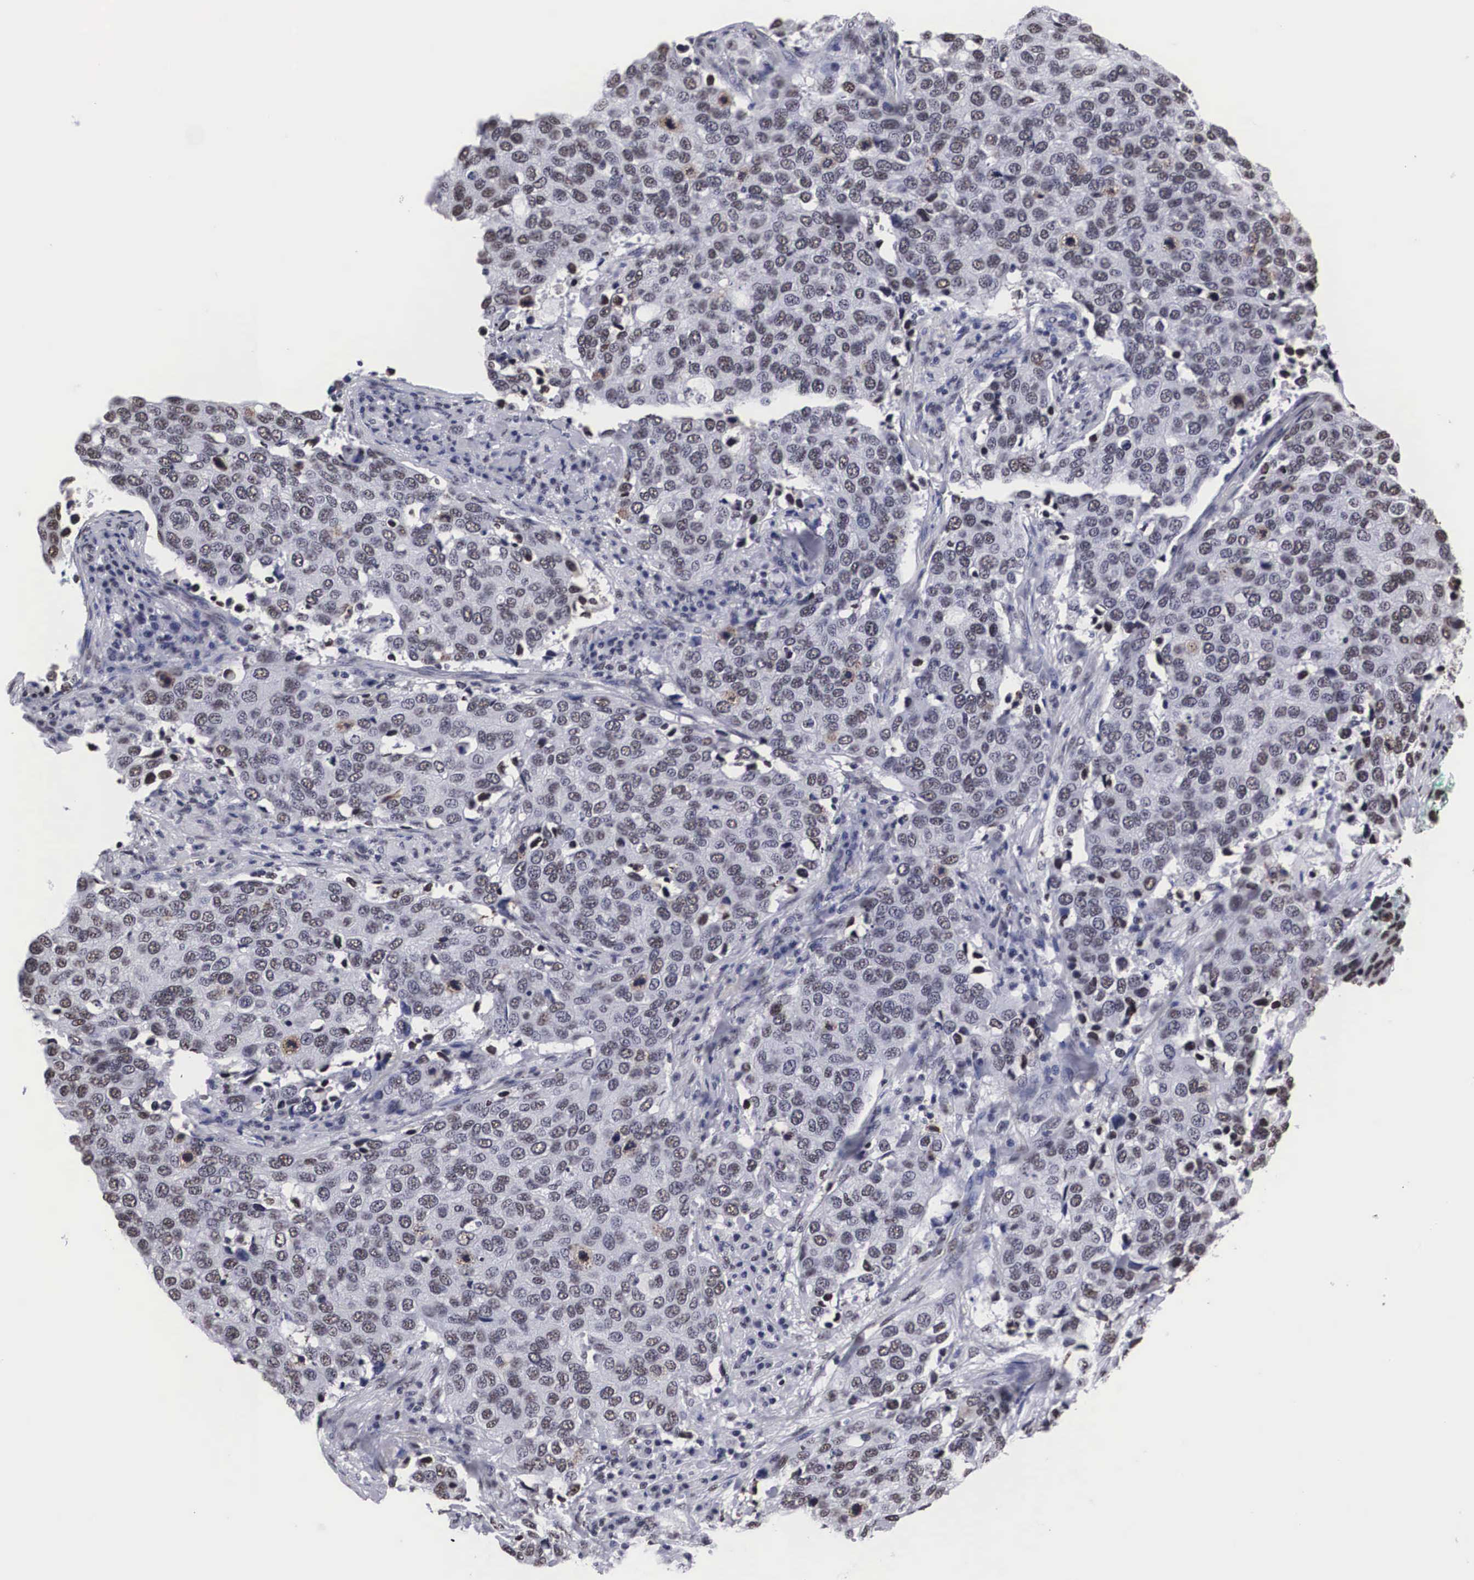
{"staining": {"intensity": "weak", "quantity": ">75%", "location": "nuclear"}, "tissue": "cervical cancer", "cell_type": "Tumor cells", "image_type": "cancer", "snomed": [{"axis": "morphology", "description": "Squamous cell carcinoma, NOS"}, {"axis": "topography", "description": "Cervix"}], "caption": "Immunohistochemistry (IHC) micrograph of human squamous cell carcinoma (cervical) stained for a protein (brown), which displays low levels of weak nuclear expression in approximately >75% of tumor cells.", "gene": "ACIN1", "patient": {"sex": "female", "age": 54}}